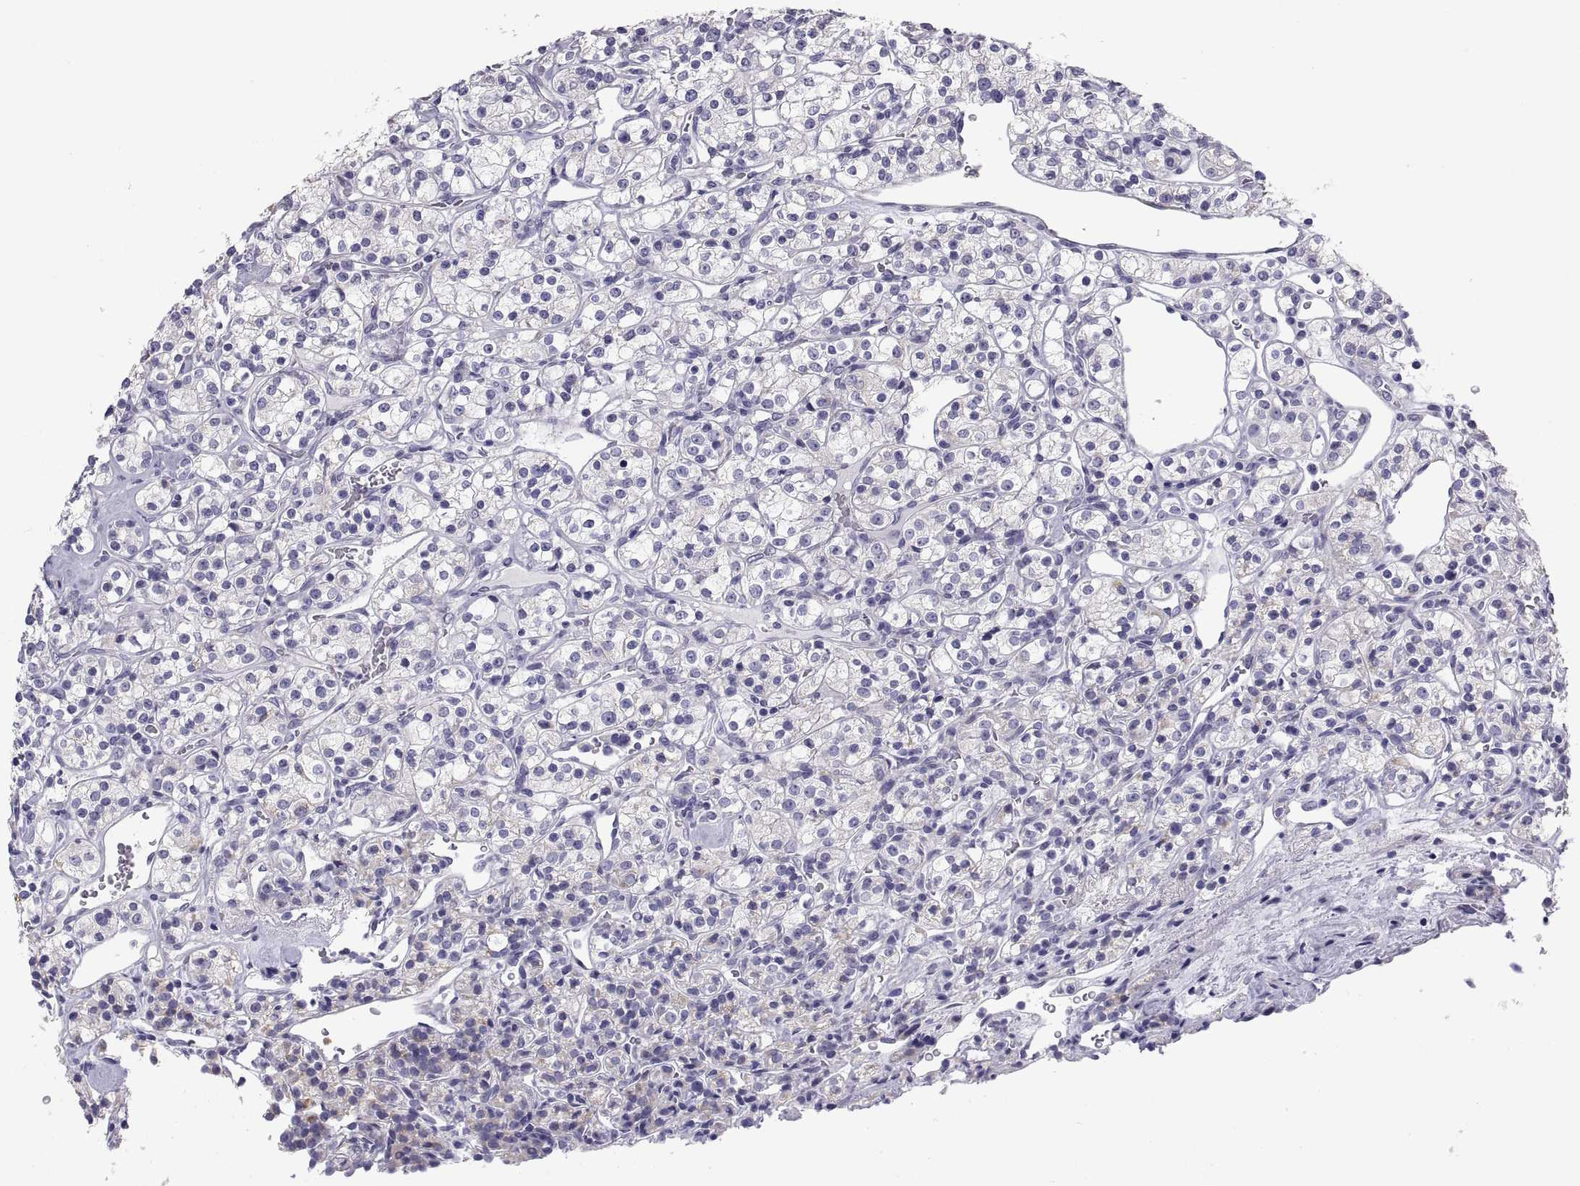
{"staining": {"intensity": "negative", "quantity": "none", "location": "none"}, "tissue": "renal cancer", "cell_type": "Tumor cells", "image_type": "cancer", "snomed": [{"axis": "morphology", "description": "Adenocarcinoma, NOS"}, {"axis": "topography", "description": "Kidney"}], "caption": "There is no significant staining in tumor cells of renal adenocarcinoma.", "gene": "FAM170A", "patient": {"sex": "male", "age": 77}}